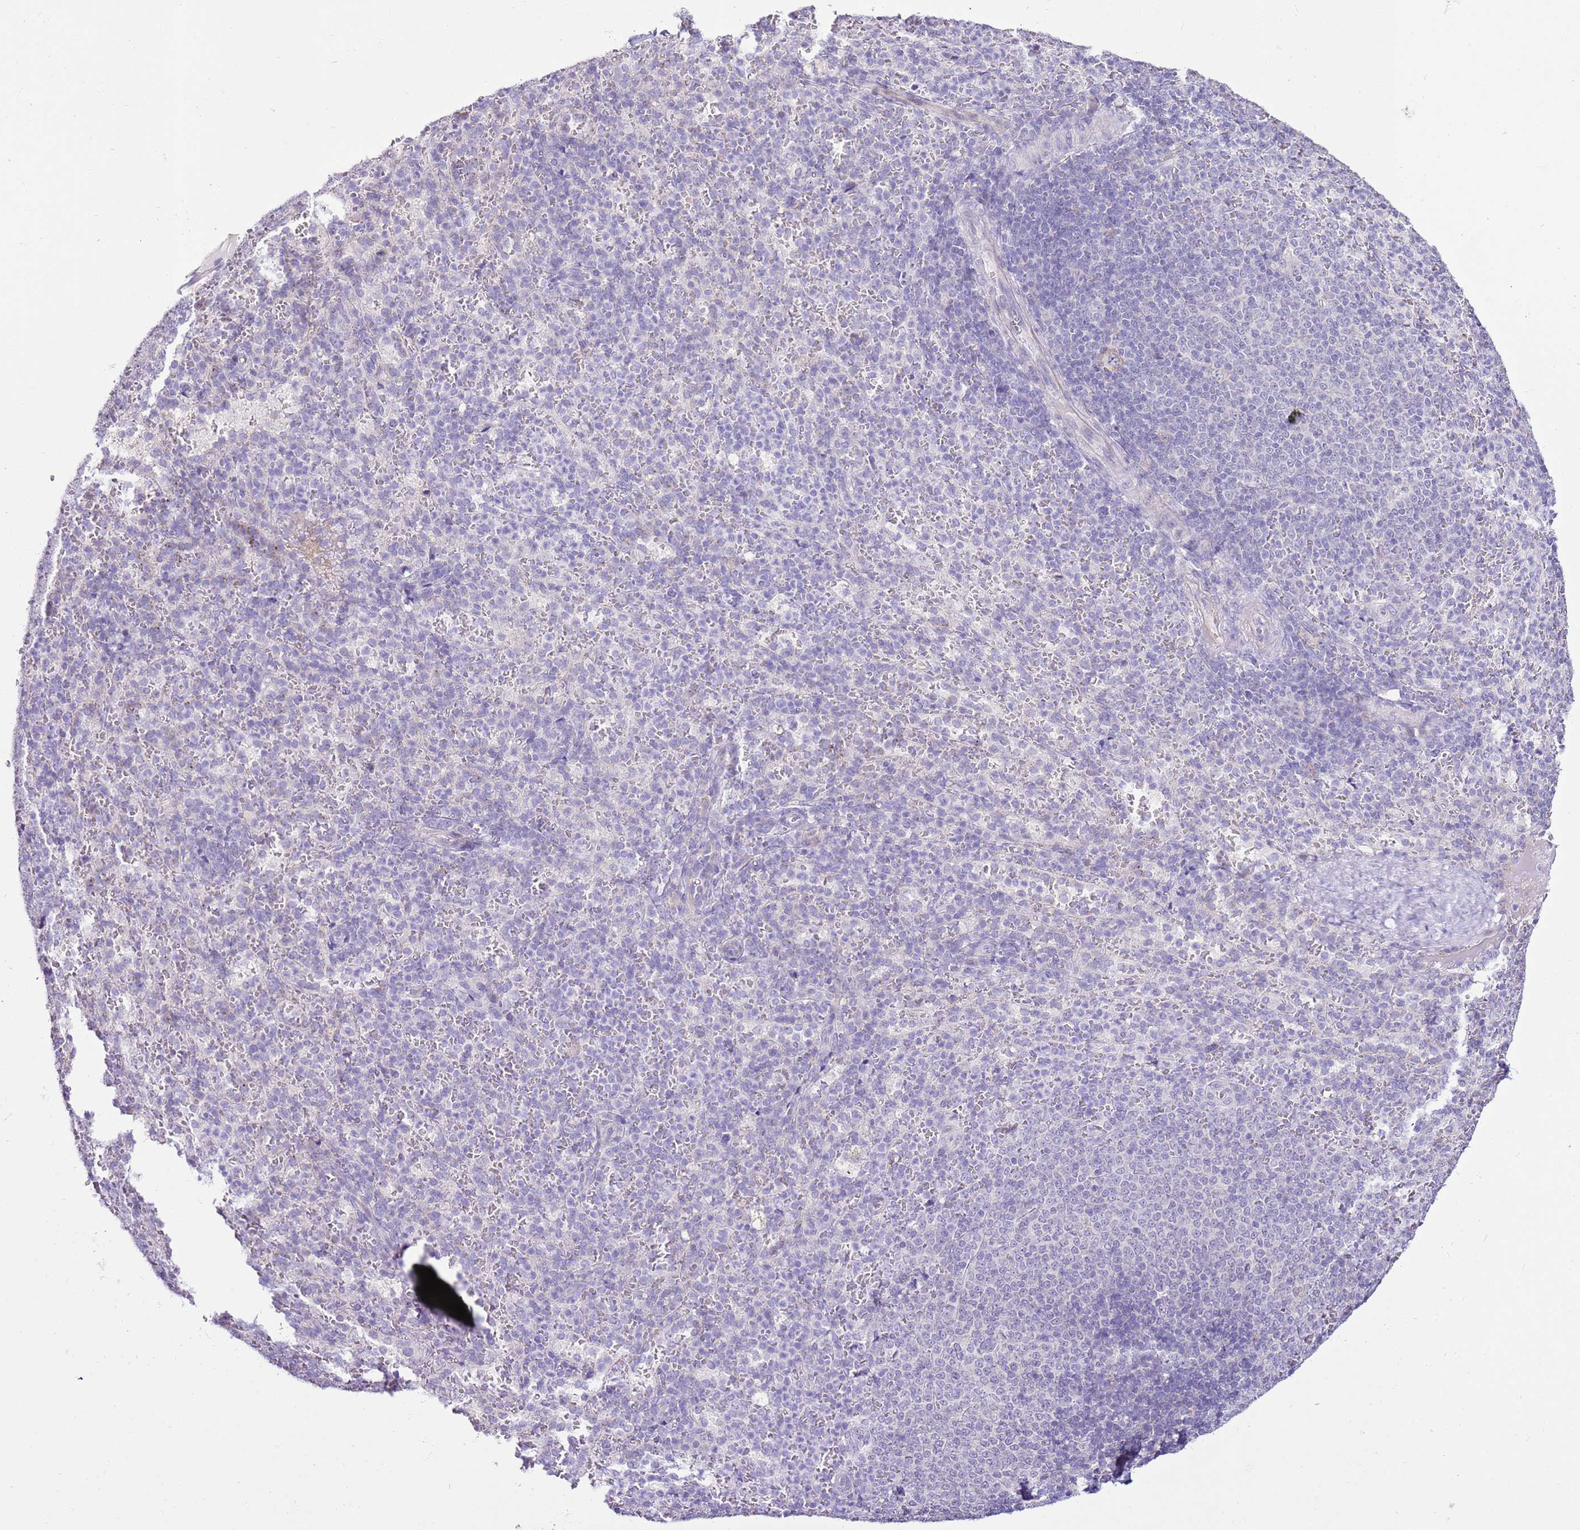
{"staining": {"intensity": "negative", "quantity": "none", "location": "none"}, "tissue": "spleen", "cell_type": "Cells in red pulp", "image_type": "normal", "snomed": [{"axis": "morphology", "description": "Normal tissue, NOS"}, {"axis": "topography", "description": "Spleen"}], "caption": "IHC histopathology image of unremarkable spleen: human spleen stained with DAB (3,3'-diaminobenzidine) exhibits no significant protein expression in cells in red pulp.", "gene": "SLC38A5", "patient": {"sex": "female", "age": 21}}